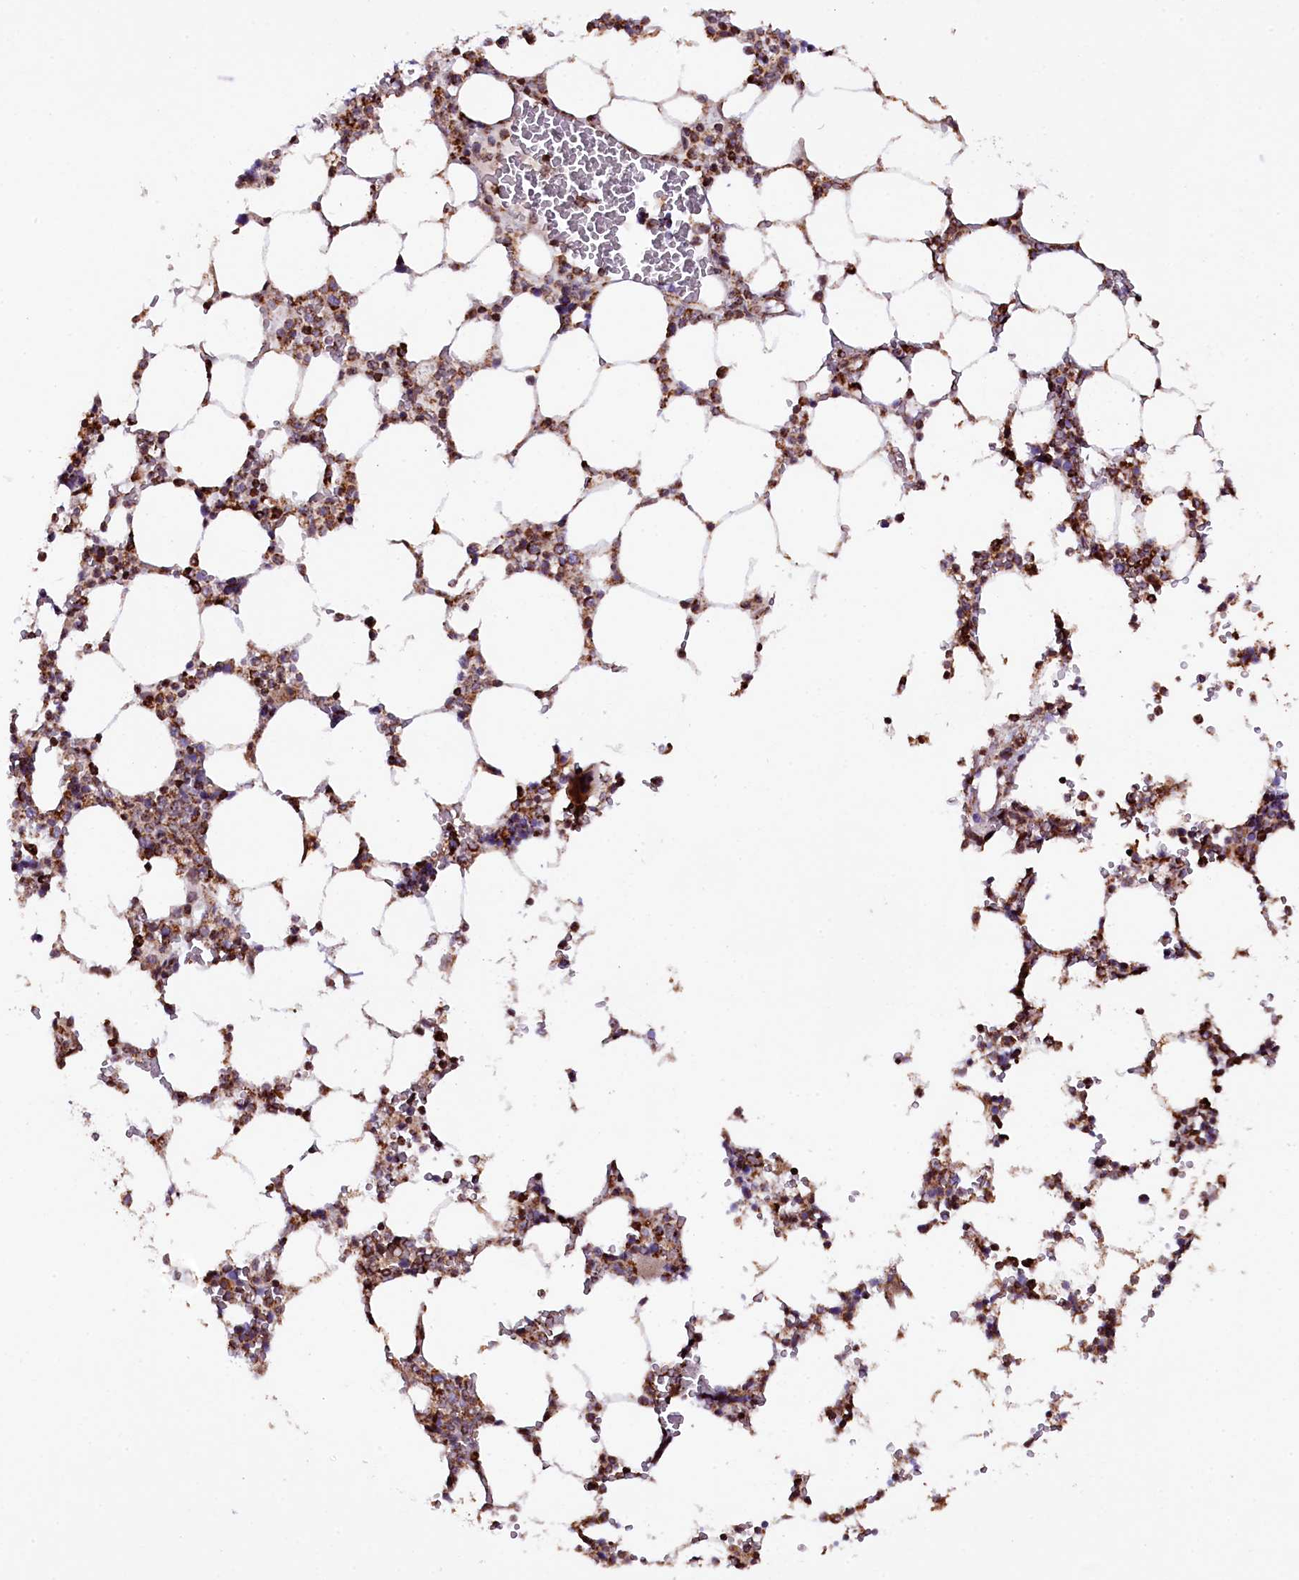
{"staining": {"intensity": "moderate", "quantity": "25%-75%", "location": "cytoplasmic/membranous"}, "tissue": "bone marrow", "cell_type": "Hematopoietic cells", "image_type": "normal", "snomed": [{"axis": "morphology", "description": "Normal tissue, NOS"}, {"axis": "topography", "description": "Bone marrow"}], "caption": "IHC image of unremarkable bone marrow: human bone marrow stained using IHC reveals medium levels of moderate protein expression localized specifically in the cytoplasmic/membranous of hematopoietic cells, appearing as a cytoplasmic/membranous brown color.", "gene": "KLC2", "patient": {"sex": "male", "age": 64}}